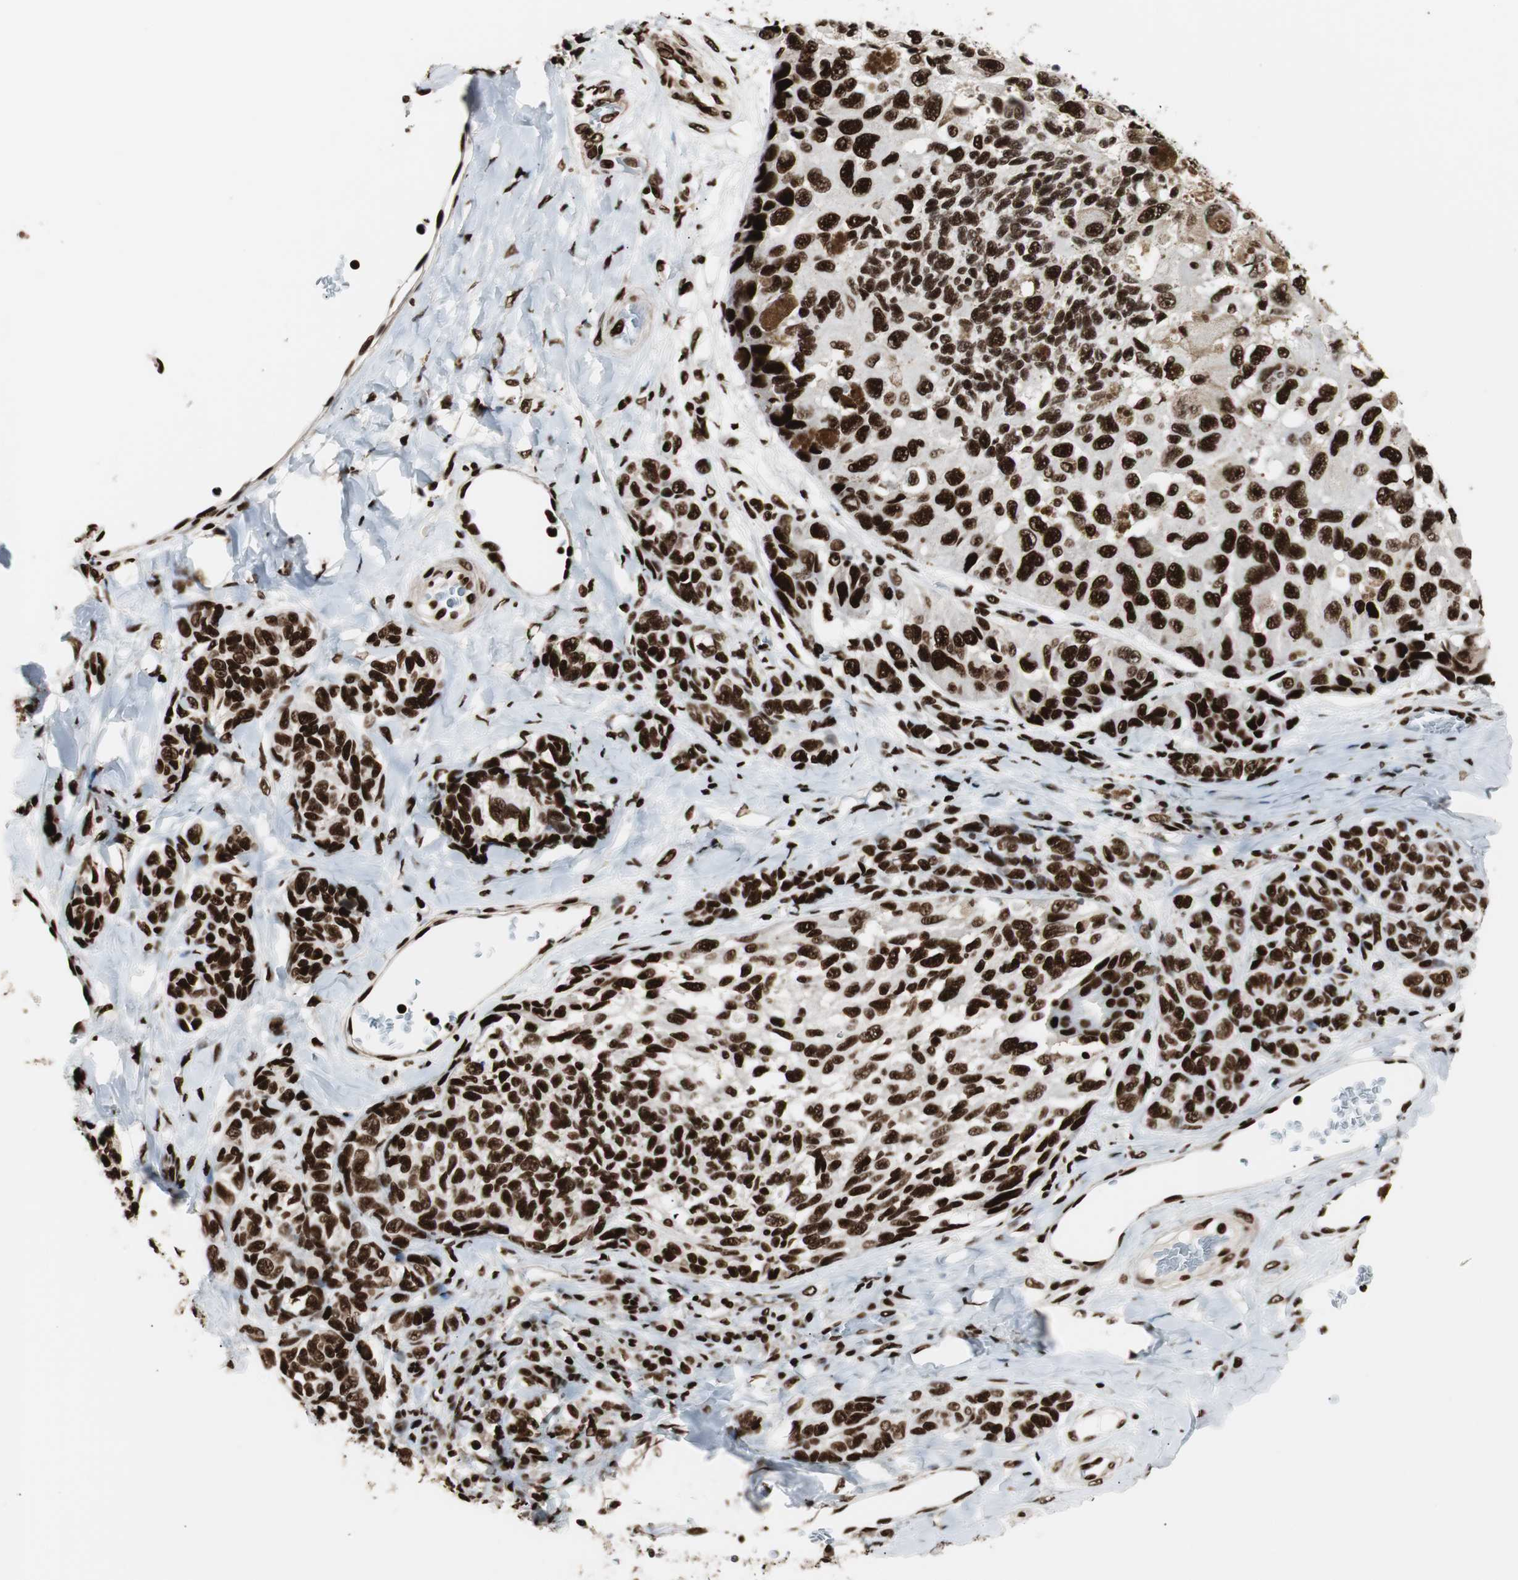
{"staining": {"intensity": "strong", "quantity": ">75%", "location": "nuclear"}, "tissue": "melanoma", "cell_type": "Tumor cells", "image_type": "cancer", "snomed": [{"axis": "morphology", "description": "Malignant melanoma, NOS"}, {"axis": "topography", "description": "Skin"}], "caption": "Brown immunohistochemical staining in human malignant melanoma displays strong nuclear staining in approximately >75% of tumor cells.", "gene": "MTA2", "patient": {"sex": "female", "age": 73}}